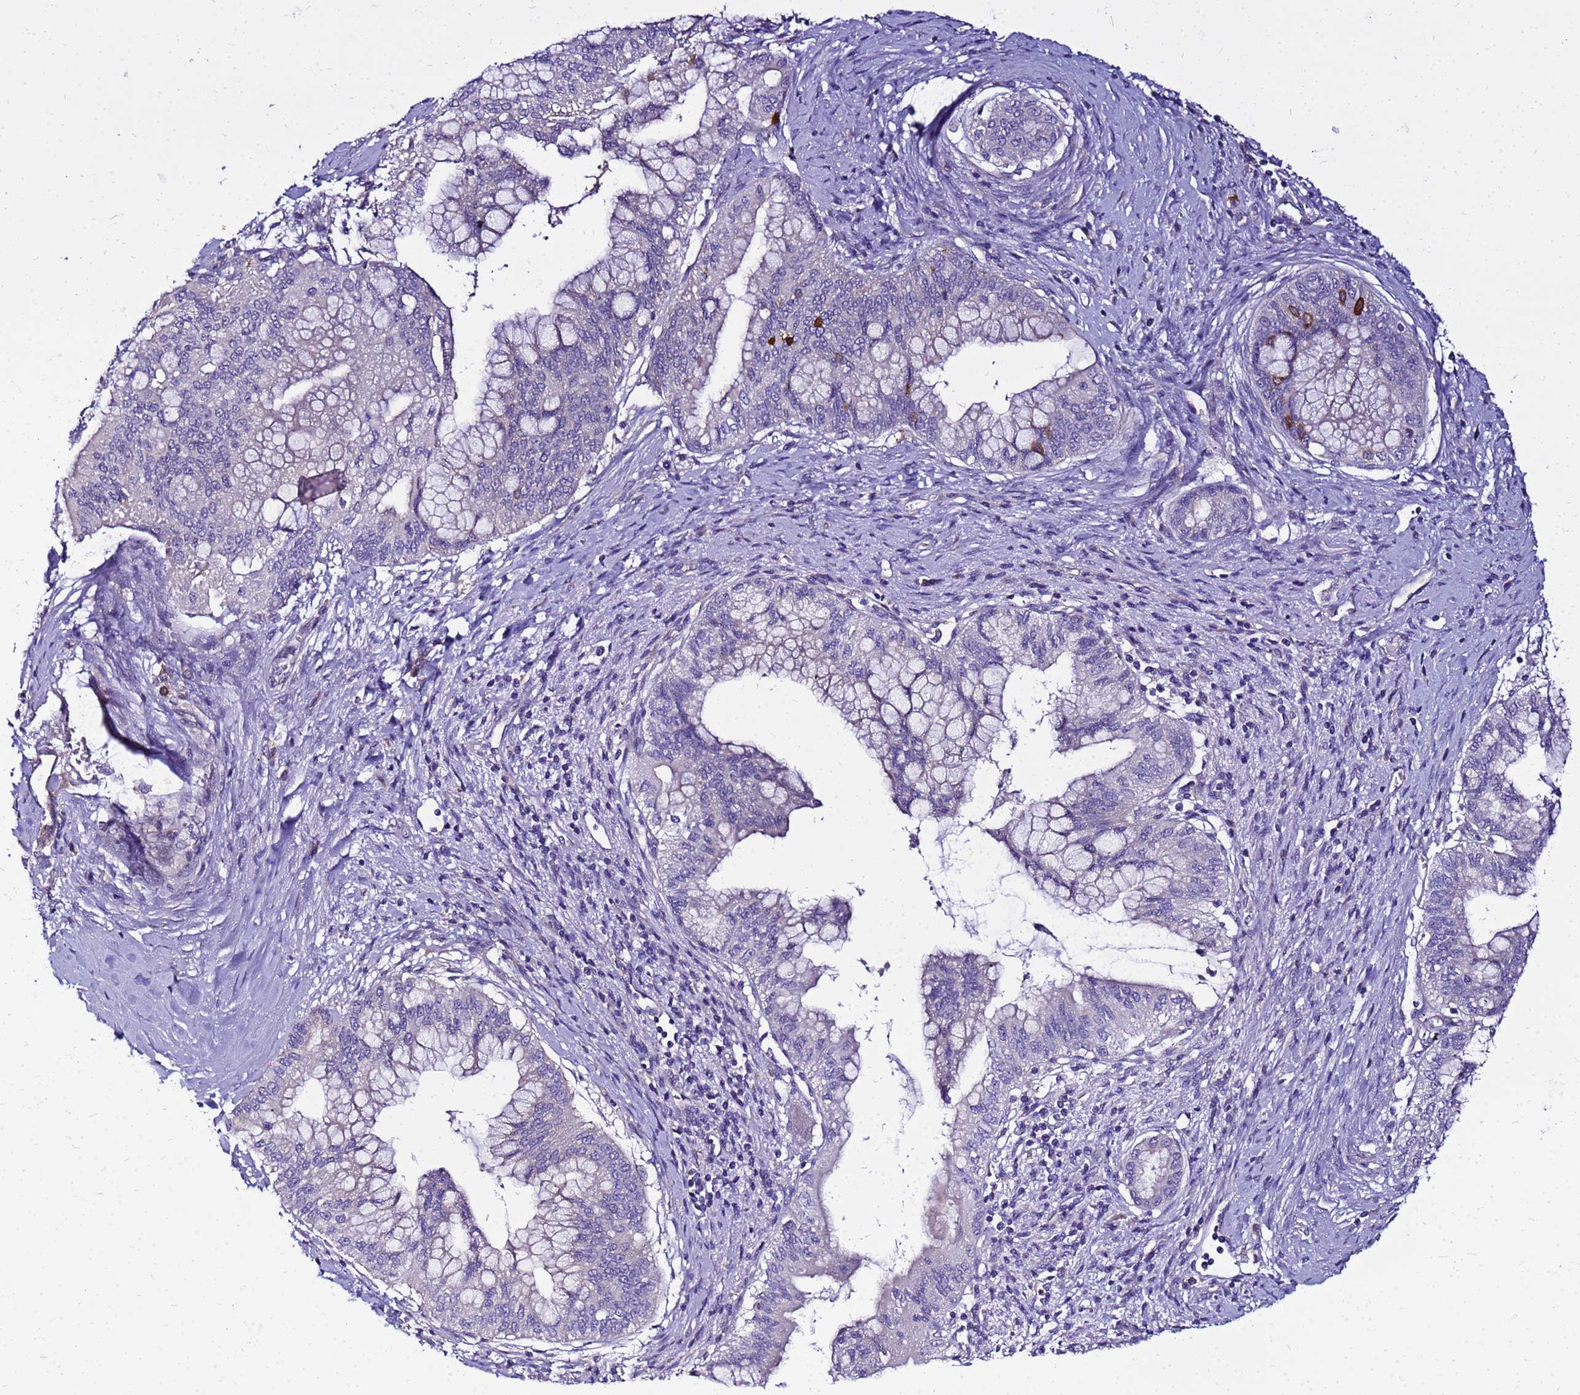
{"staining": {"intensity": "negative", "quantity": "none", "location": "none"}, "tissue": "pancreatic cancer", "cell_type": "Tumor cells", "image_type": "cancer", "snomed": [{"axis": "morphology", "description": "Adenocarcinoma, NOS"}, {"axis": "topography", "description": "Pancreas"}], "caption": "An IHC histopathology image of pancreatic cancer (adenocarcinoma) is shown. There is no staining in tumor cells of pancreatic cancer (adenocarcinoma).", "gene": "HERC5", "patient": {"sex": "male", "age": 46}}